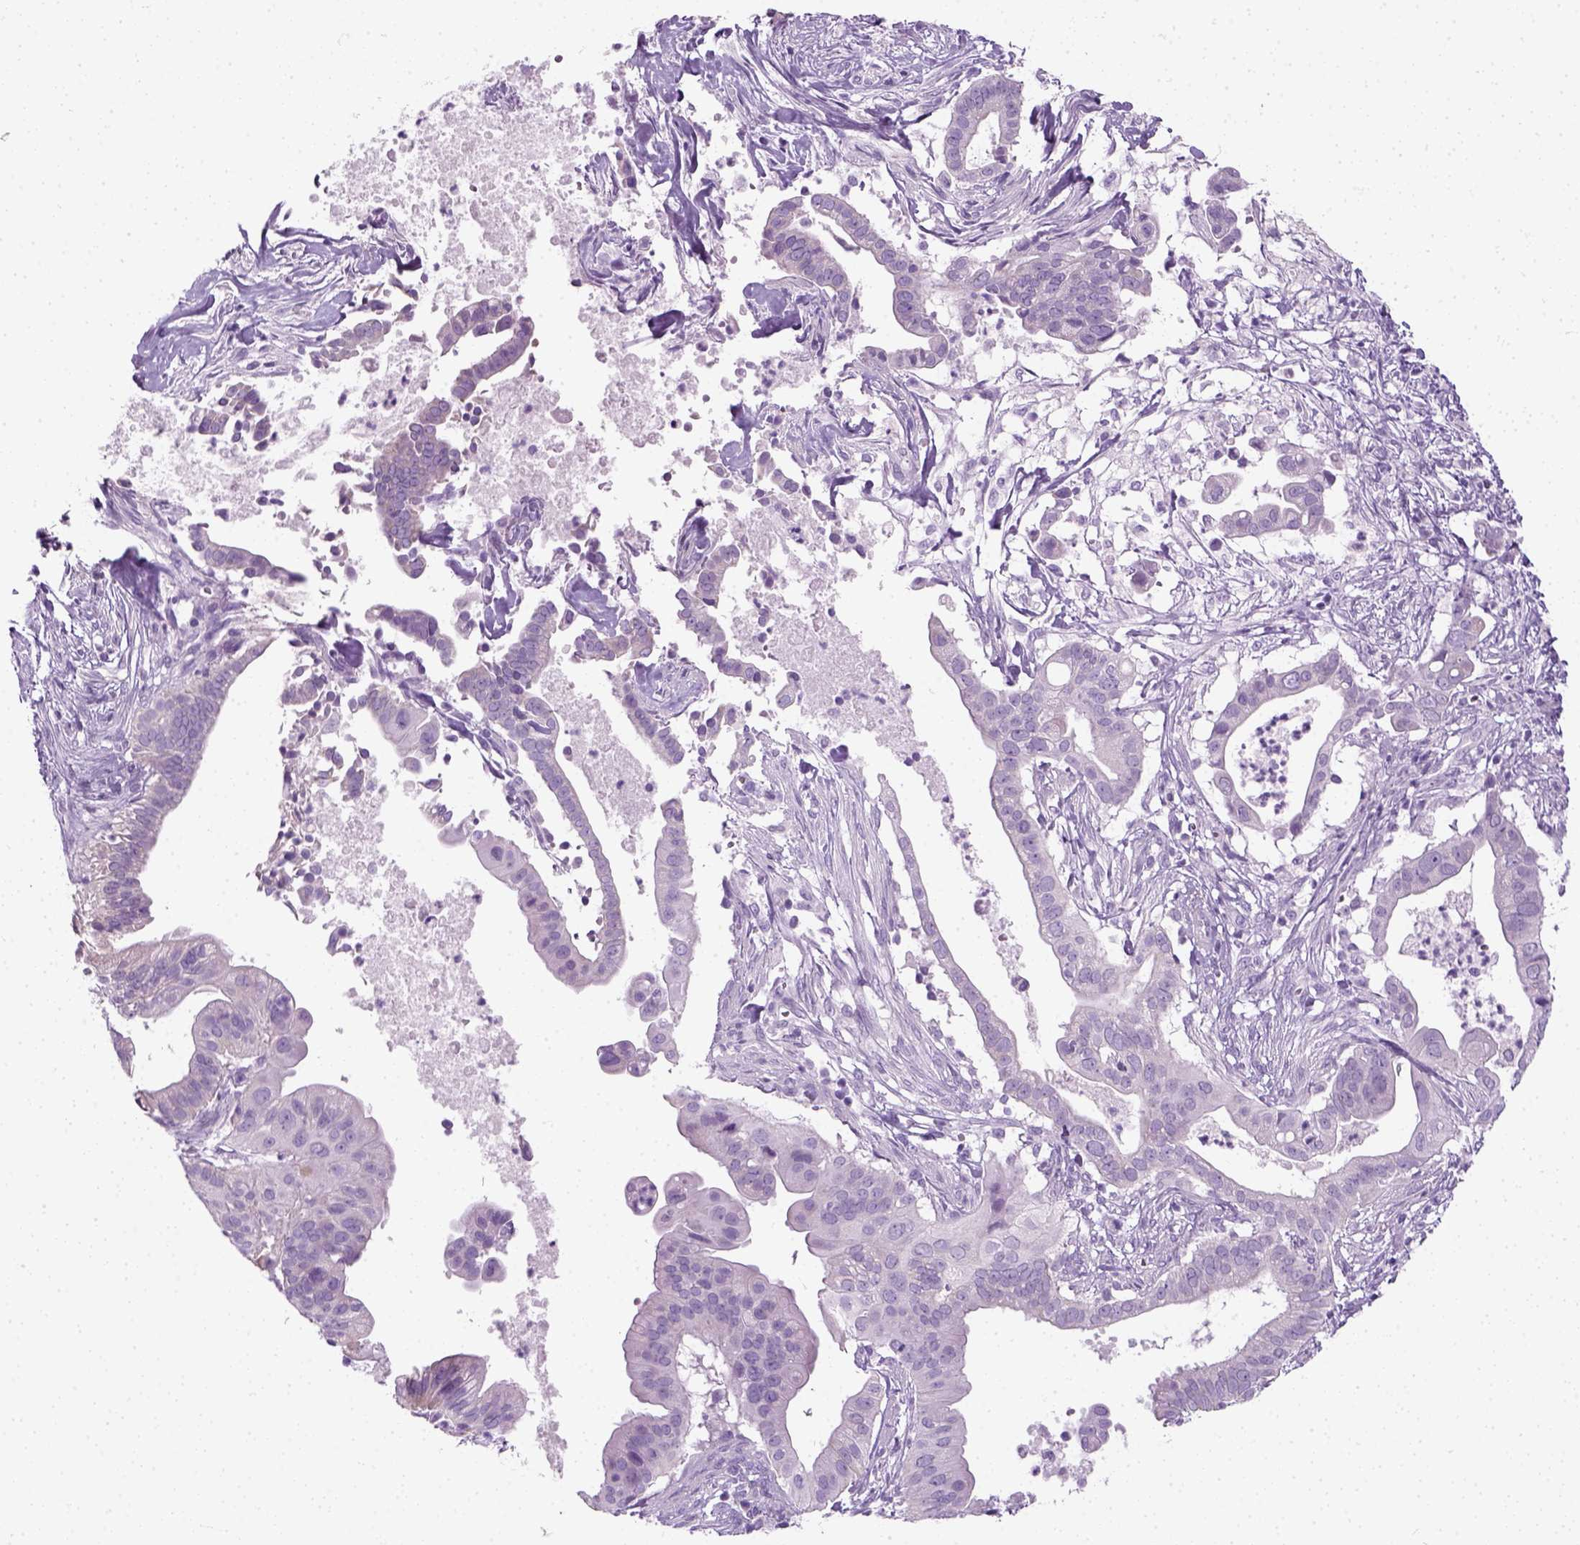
{"staining": {"intensity": "negative", "quantity": "none", "location": "none"}, "tissue": "pancreatic cancer", "cell_type": "Tumor cells", "image_type": "cancer", "snomed": [{"axis": "morphology", "description": "Adenocarcinoma, NOS"}, {"axis": "topography", "description": "Pancreas"}], "caption": "This image is of adenocarcinoma (pancreatic) stained with IHC to label a protein in brown with the nuclei are counter-stained blue. There is no staining in tumor cells.", "gene": "SLC12A5", "patient": {"sex": "male", "age": 61}}